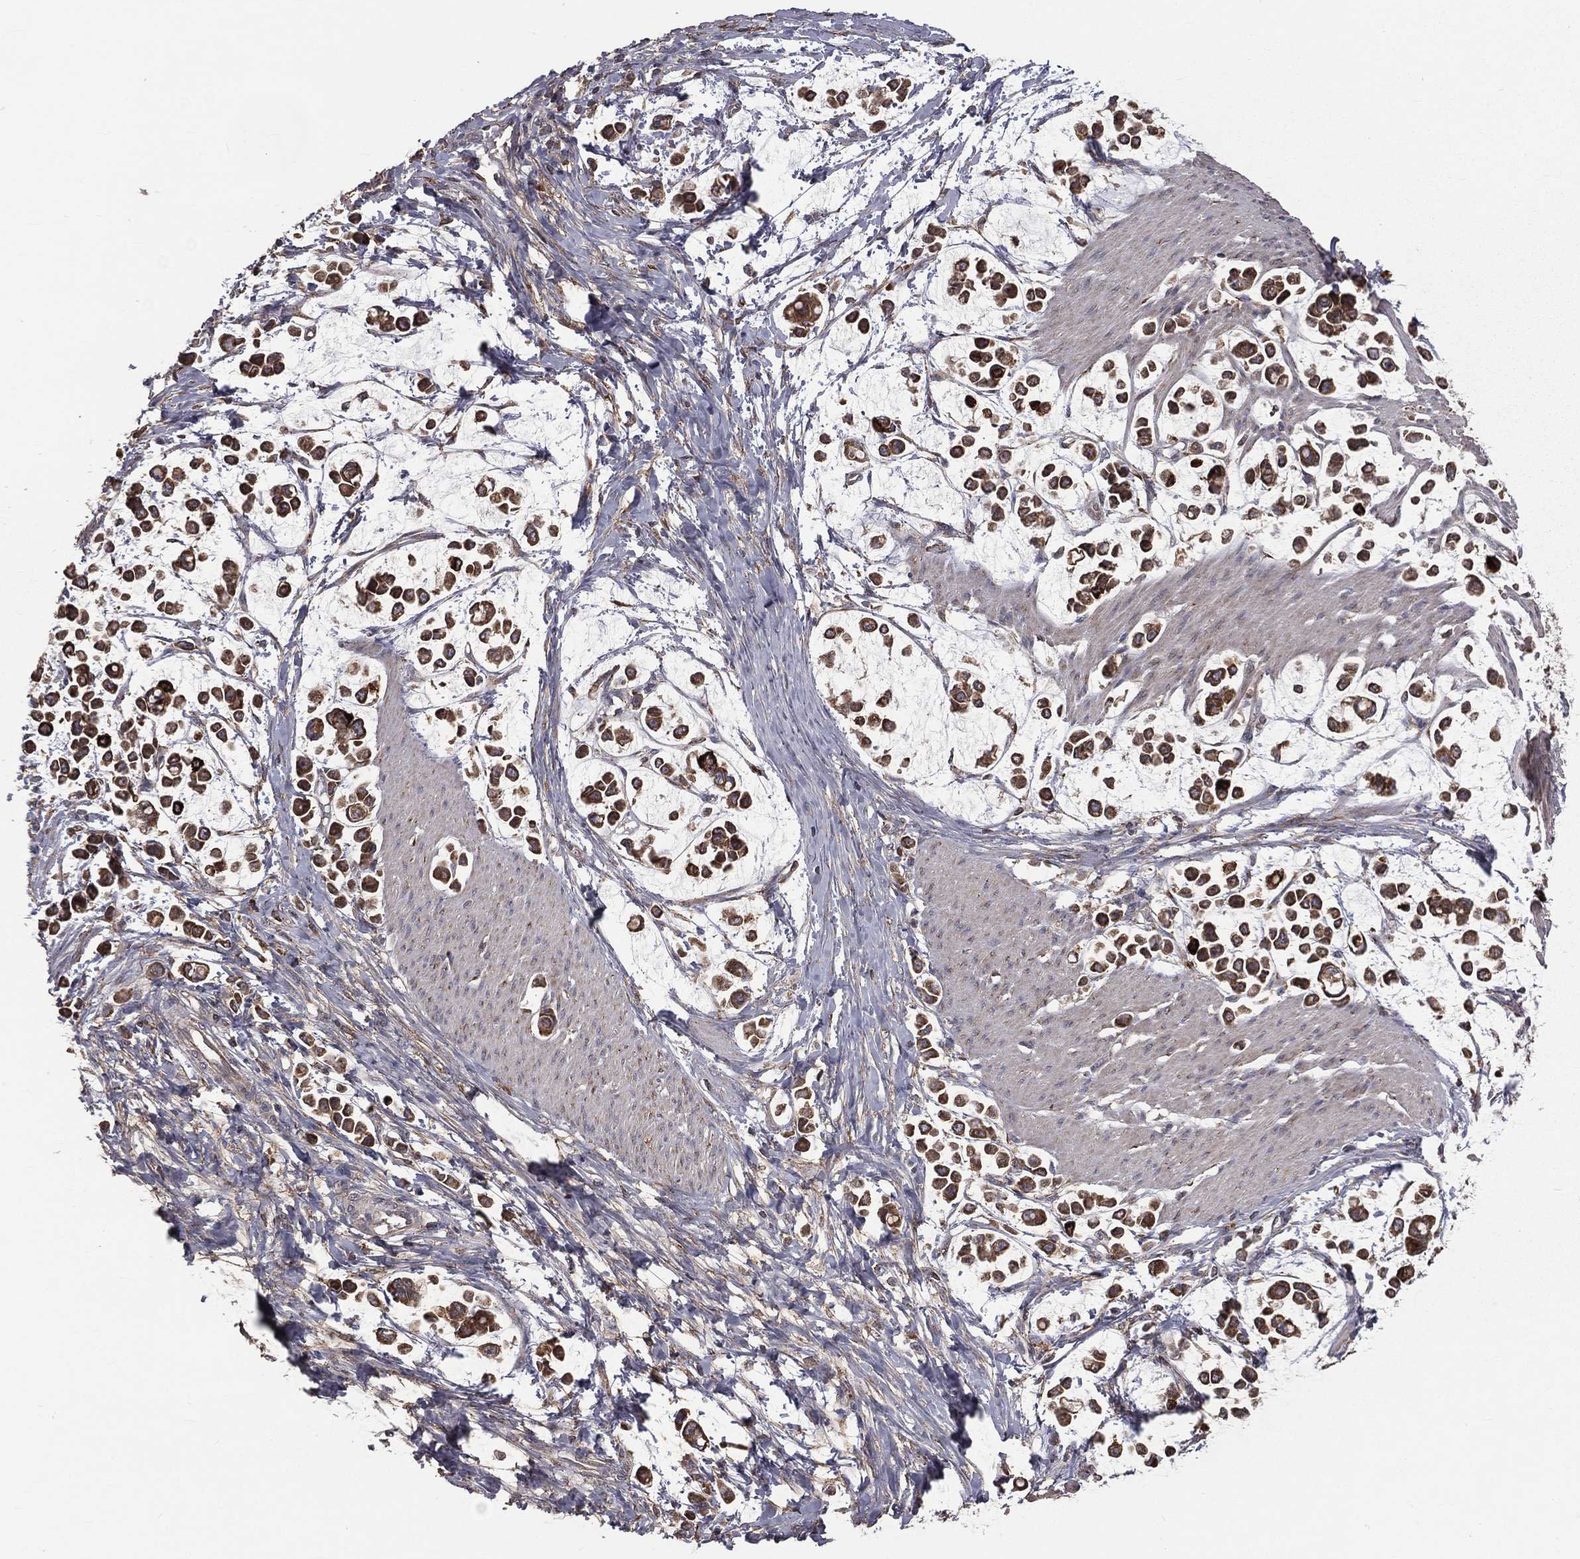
{"staining": {"intensity": "strong", "quantity": ">75%", "location": "cytoplasmic/membranous"}, "tissue": "stomach cancer", "cell_type": "Tumor cells", "image_type": "cancer", "snomed": [{"axis": "morphology", "description": "Adenocarcinoma, NOS"}, {"axis": "topography", "description": "Stomach"}], "caption": "Protein expression analysis of stomach adenocarcinoma displays strong cytoplasmic/membranous positivity in approximately >75% of tumor cells.", "gene": "OLFML1", "patient": {"sex": "male", "age": 82}}